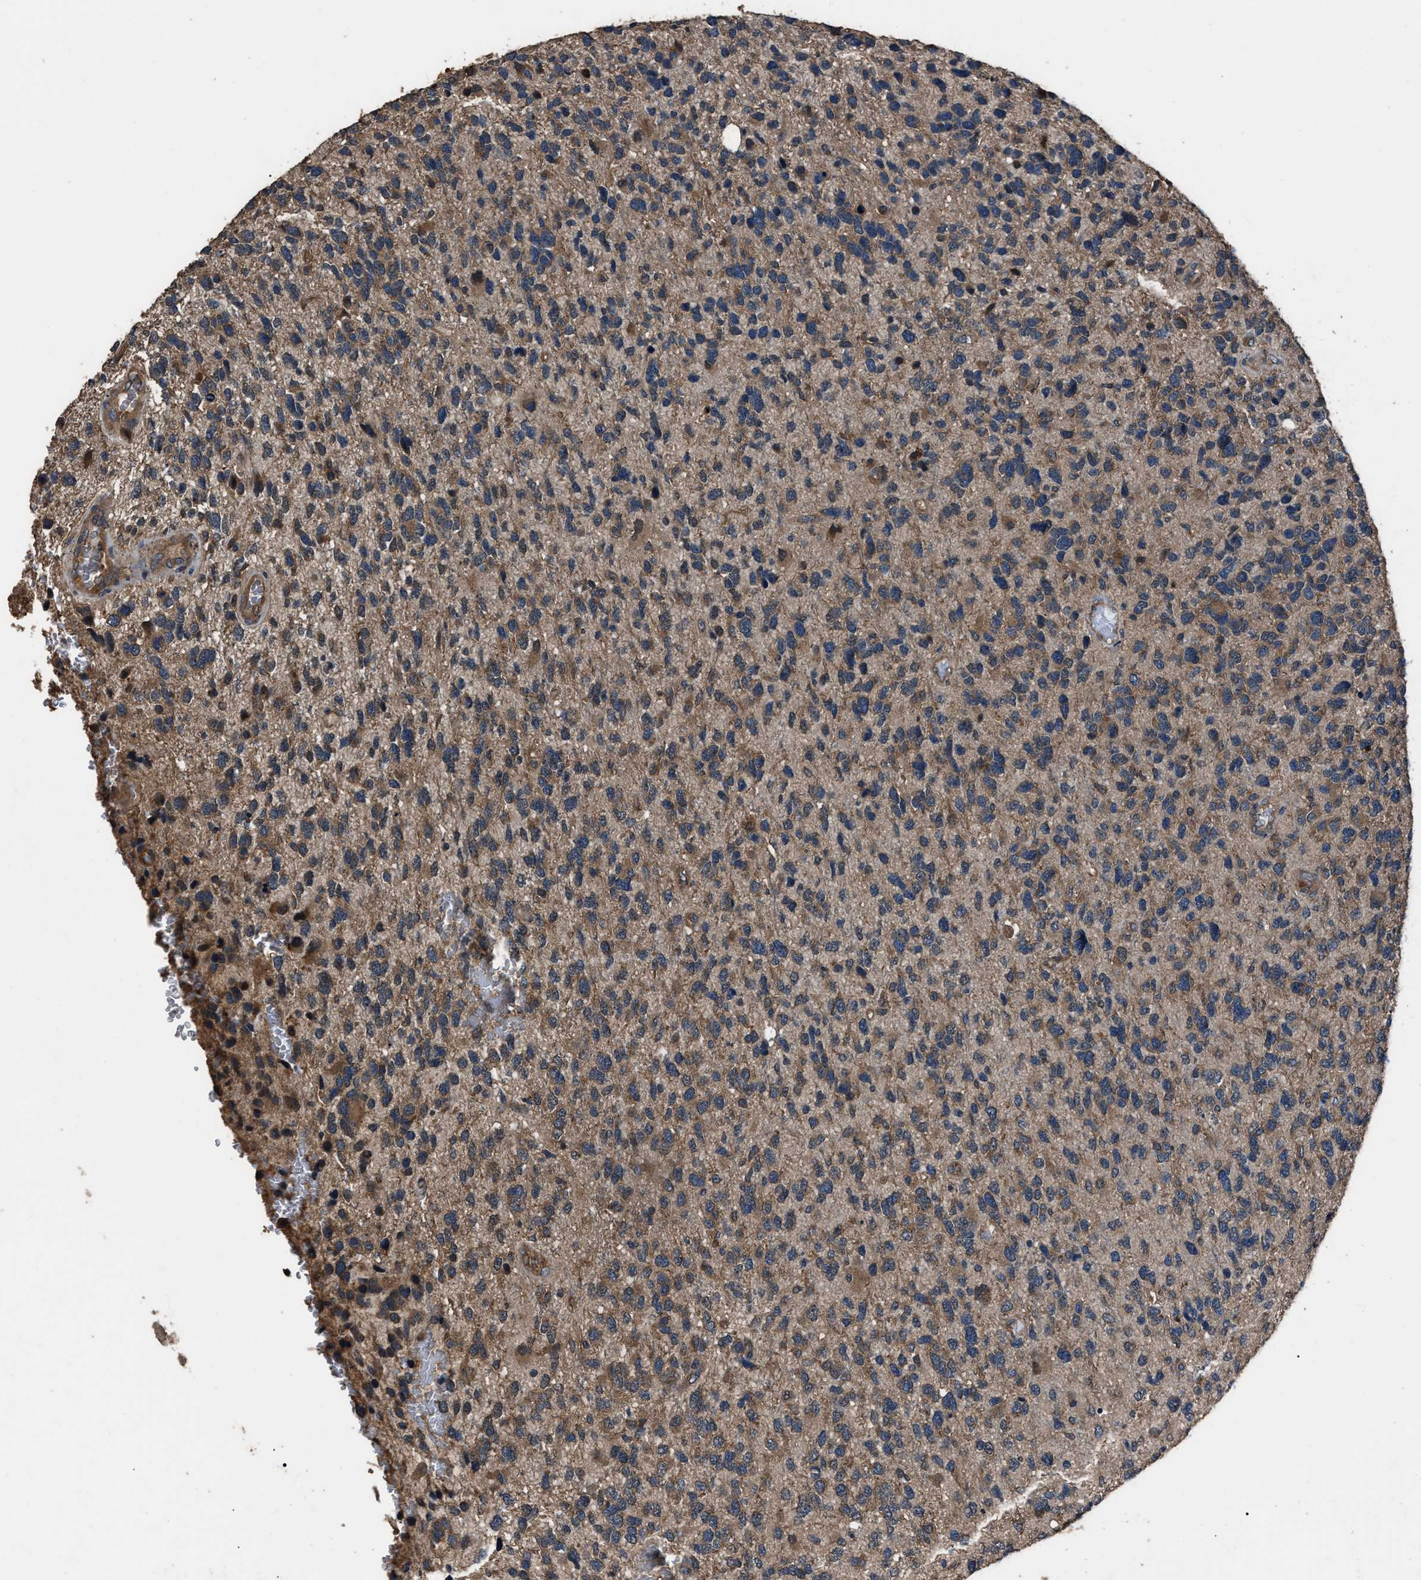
{"staining": {"intensity": "moderate", "quantity": ">75%", "location": "cytoplasmic/membranous"}, "tissue": "glioma", "cell_type": "Tumor cells", "image_type": "cancer", "snomed": [{"axis": "morphology", "description": "Glioma, malignant, High grade"}, {"axis": "topography", "description": "Brain"}], "caption": "Glioma stained with immunohistochemistry (IHC) reveals moderate cytoplasmic/membranous positivity in about >75% of tumor cells.", "gene": "RNF216", "patient": {"sex": "female", "age": 58}}